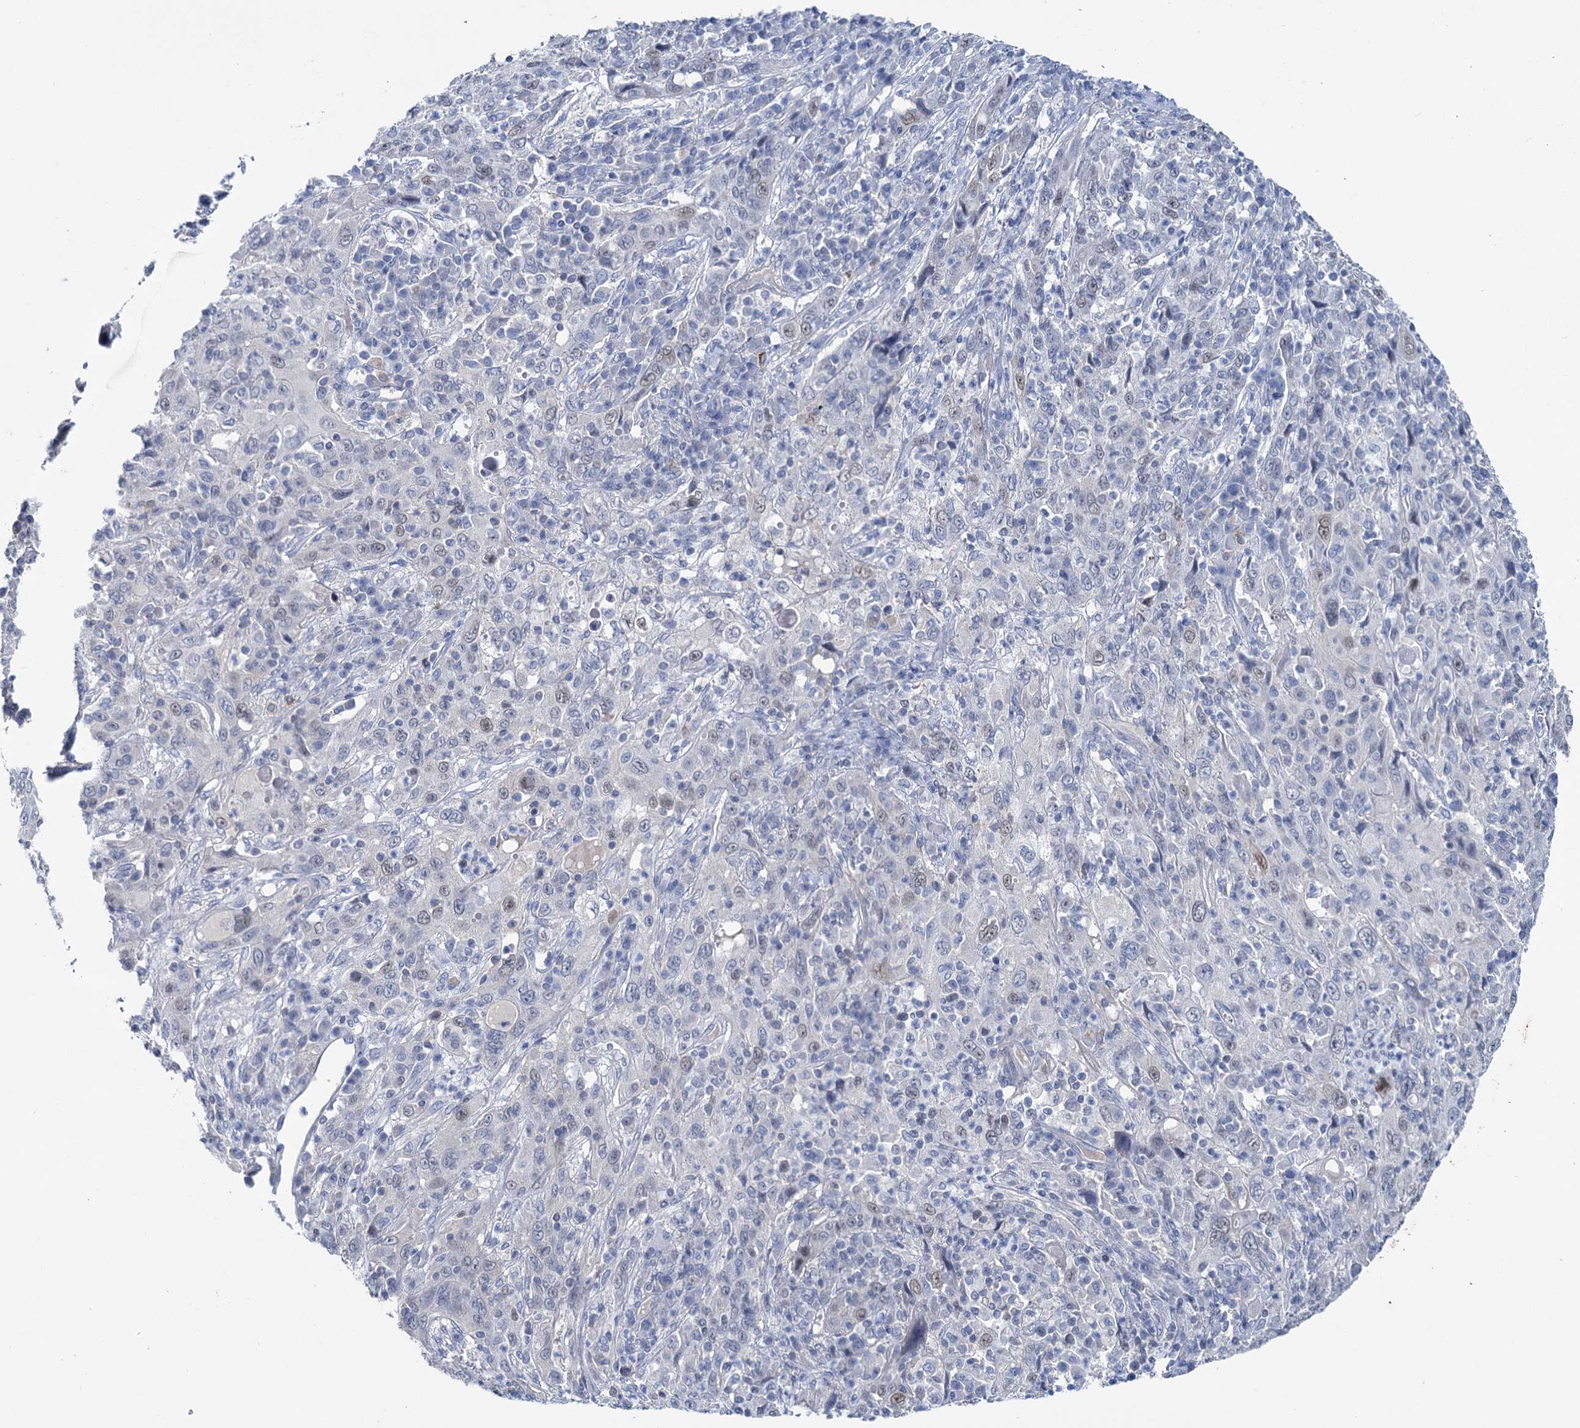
{"staining": {"intensity": "weak", "quantity": "<25%", "location": "nuclear"}, "tissue": "cervical cancer", "cell_type": "Tumor cells", "image_type": "cancer", "snomed": [{"axis": "morphology", "description": "Squamous cell carcinoma, NOS"}, {"axis": "topography", "description": "Cervix"}], "caption": "The histopathology image shows no staining of tumor cells in cervical cancer (squamous cell carcinoma). (DAB immunohistochemistry (IHC) visualized using brightfield microscopy, high magnification).", "gene": "FAM111B", "patient": {"sex": "female", "age": 46}}